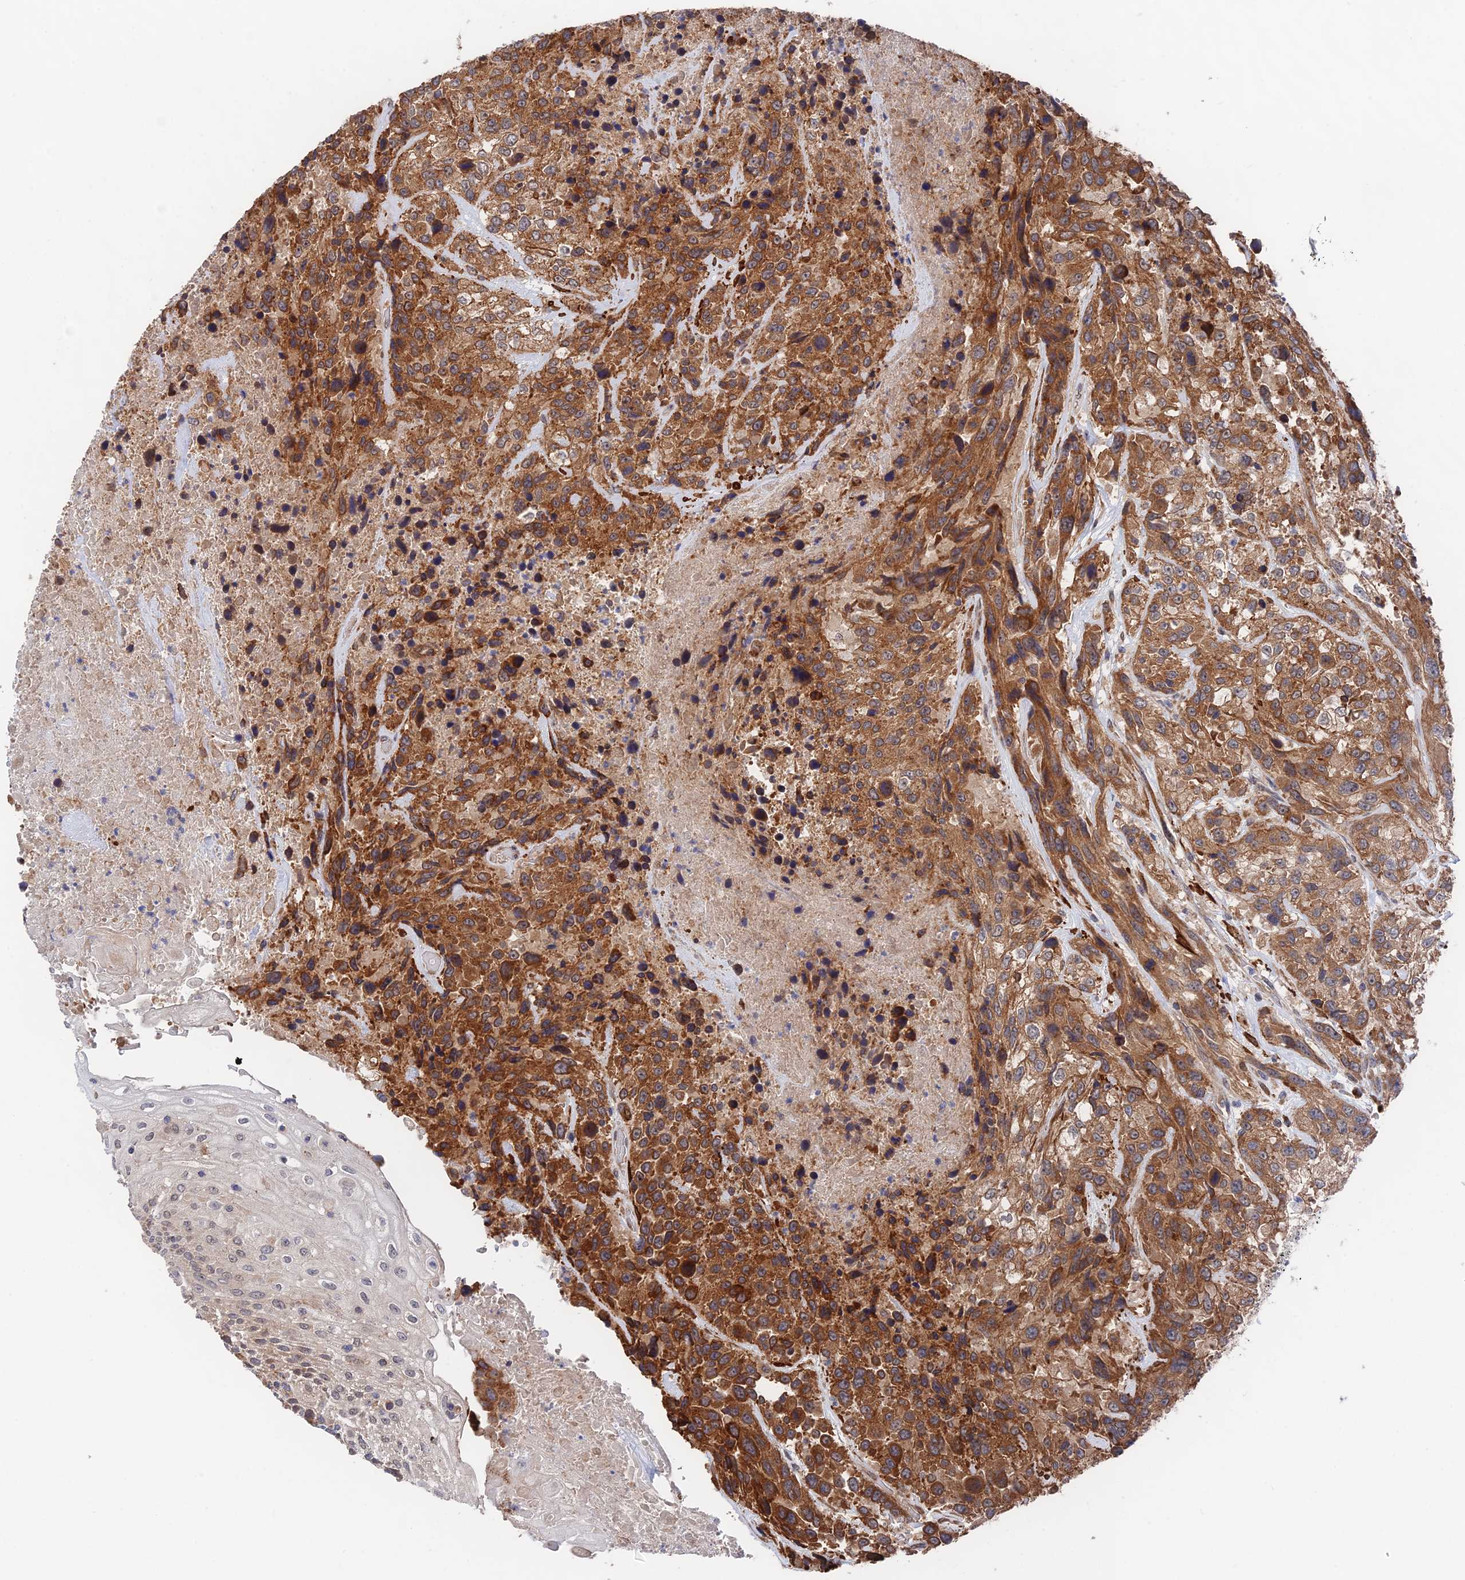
{"staining": {"intensity": "strong", "quantity": ">75%", "location": "cytoplasmic/membranous"}, "tissue": "urothelial cancer", "cell_type": "Tumor cells", "image_type": "cancer", "snomed": [{"axis": "morphology", "description": "Urothelial carcinoma, High grade"}, {"axis": "topography", "description": "Urinary bladder"}], "caption": "A high-resolution image shows IHC staining of urothelial carcinoma (high-grade), which demonstrates strong cytoplasmic/membranous expression in approximately >75% of tumor cells. The staining is performed using DAB brown chromogen to label protein expression. The nuclei are counter-stained blue using hematoxylin.", "gene": "ZNF320", "patient": {"sex": "female", "age": 70}}